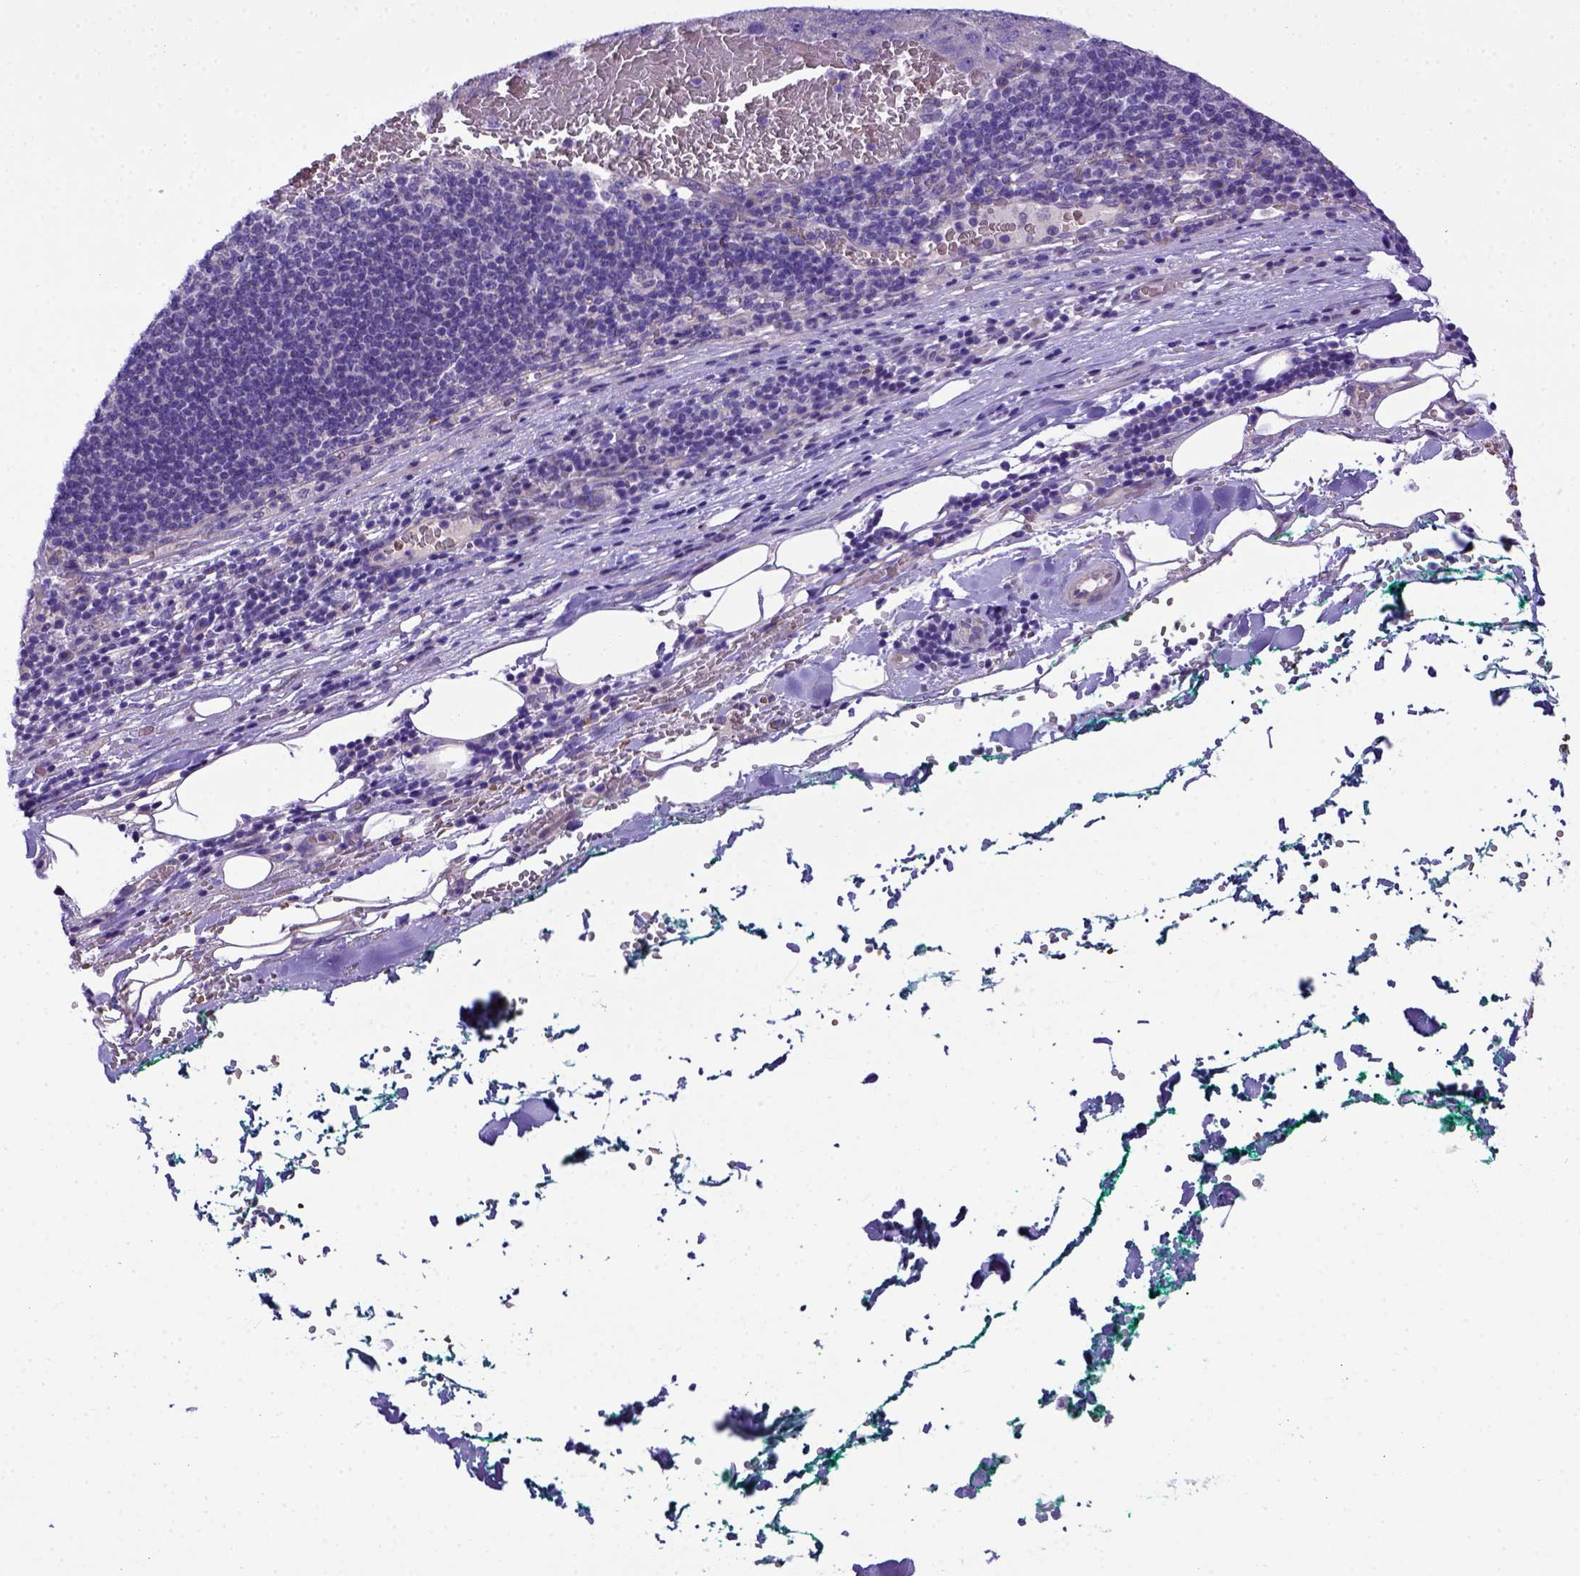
{"staining": {"intensity": "negative", "quantity": "none", "location": "none"}, "tissue": "pancreatic cancer", "cell_type": "Tumor cells", "image_type": "cancer", "snomed": [{"axis": "morphology", "description": "Adenocarcinoma, NOS"}, {"axis": "topography", "description": "Pancreas"}], "caption": "Protein analysis of pancreatic adenocarcinoma displays no significant expression in tumor cells. Brightfield microscopy of IHC stained with DAB (3,3'-diaminobenzidine) (brown) and hematoxylin (blue), captured at high magnification.", "gene": "ADAM12", "patient": {"sex": "female", "age": 61}}